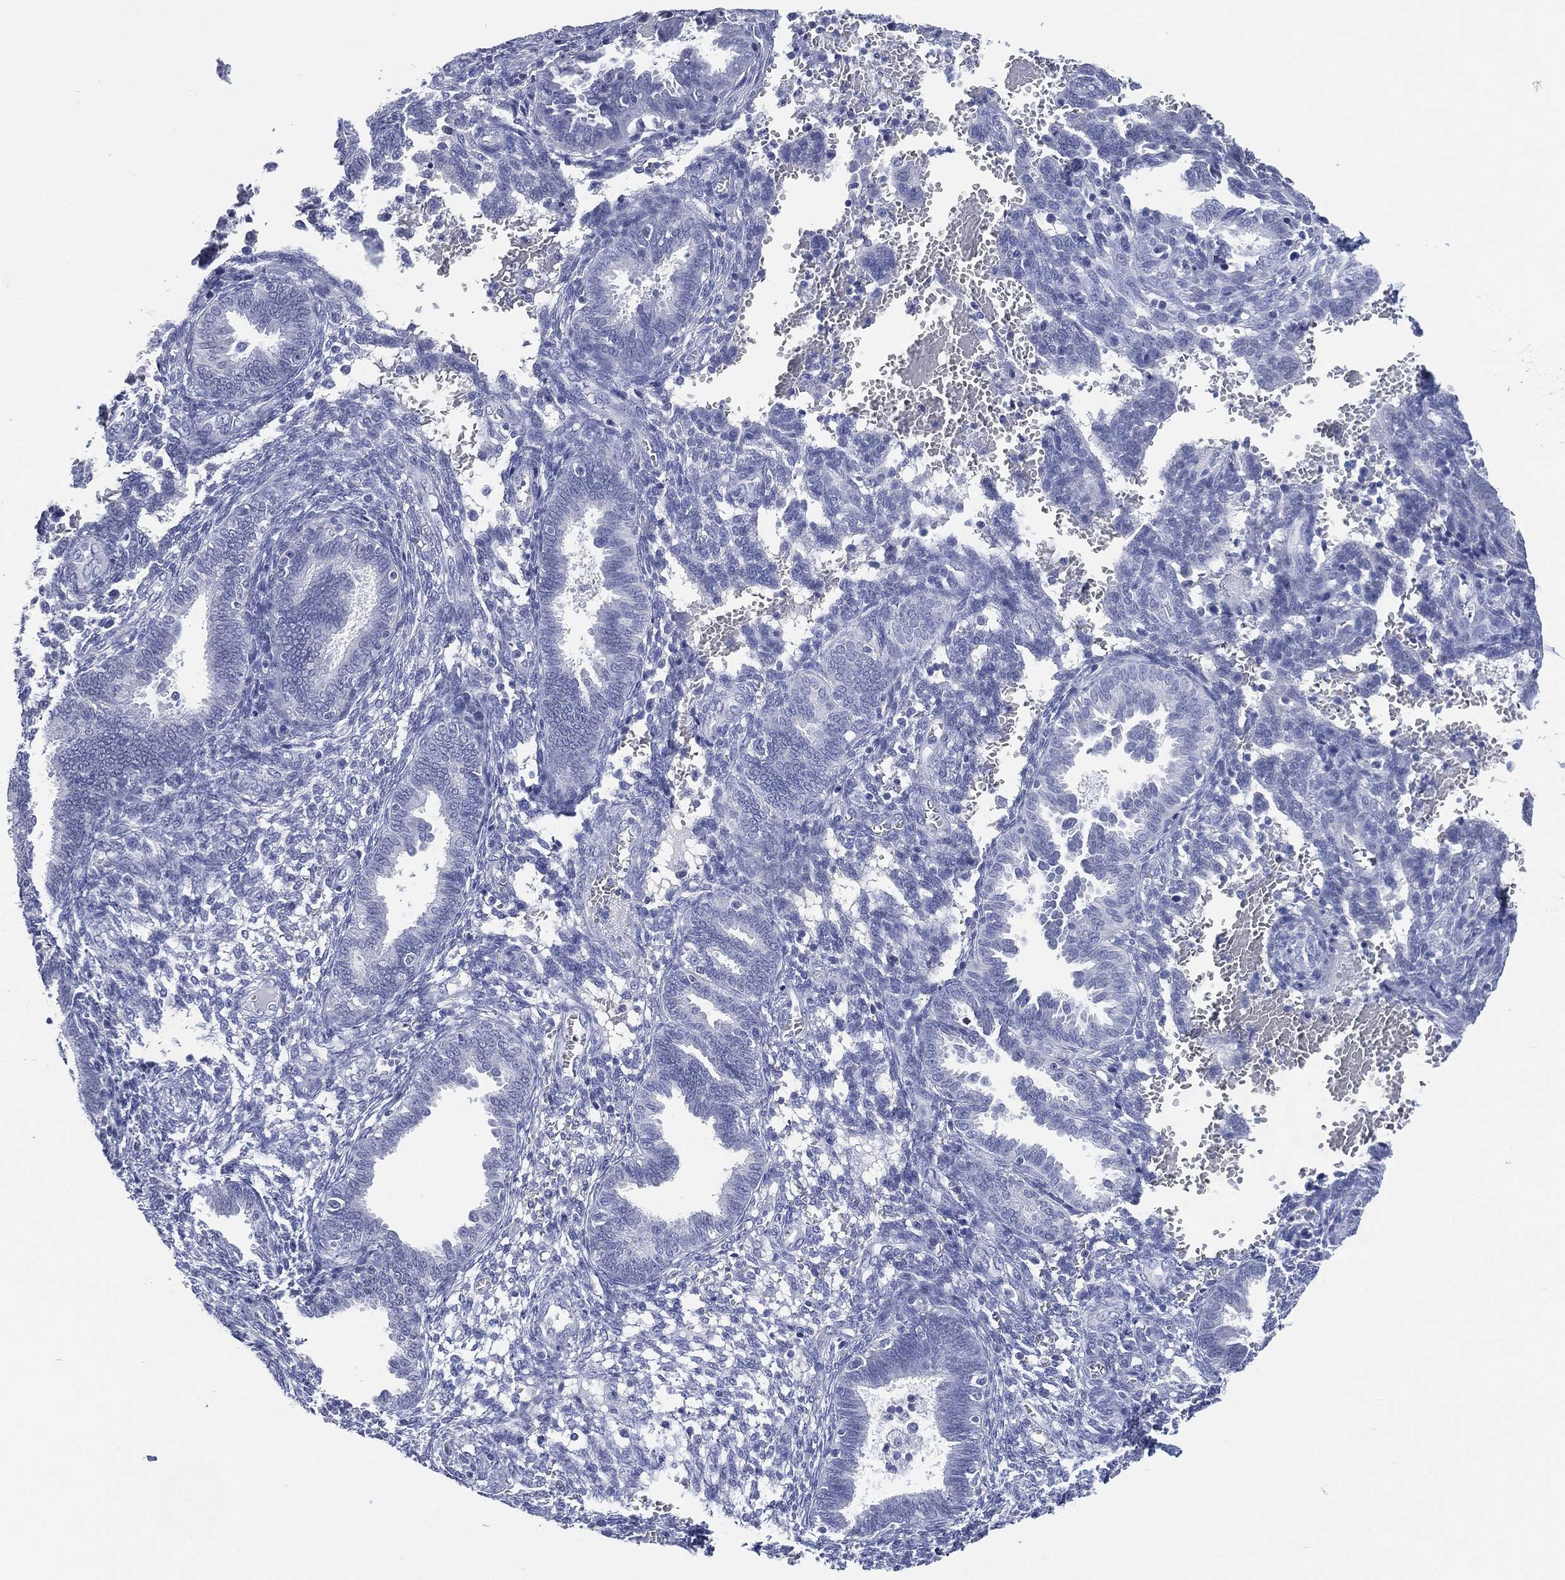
{"staining": {"intensity": "negative", "quantity": "none", "location": "none"}, "tissue": "endometrium", "cell_type": "Cells in endometrial stroma", "image_type": "normal", "snomed": [{"axis": "morphology", "description": "Normal tissue, NOS"}, {"axis": "topography", "description": "Endometrium"}], "caption": "Cells in endometrial stroma show no significant positivity in unremarkable endometrium. (DAB IHC visualized using brightfield microscopy, high magnification).", "gene": "TMEM247", "patient": {"sex": "female", "age": 42}}